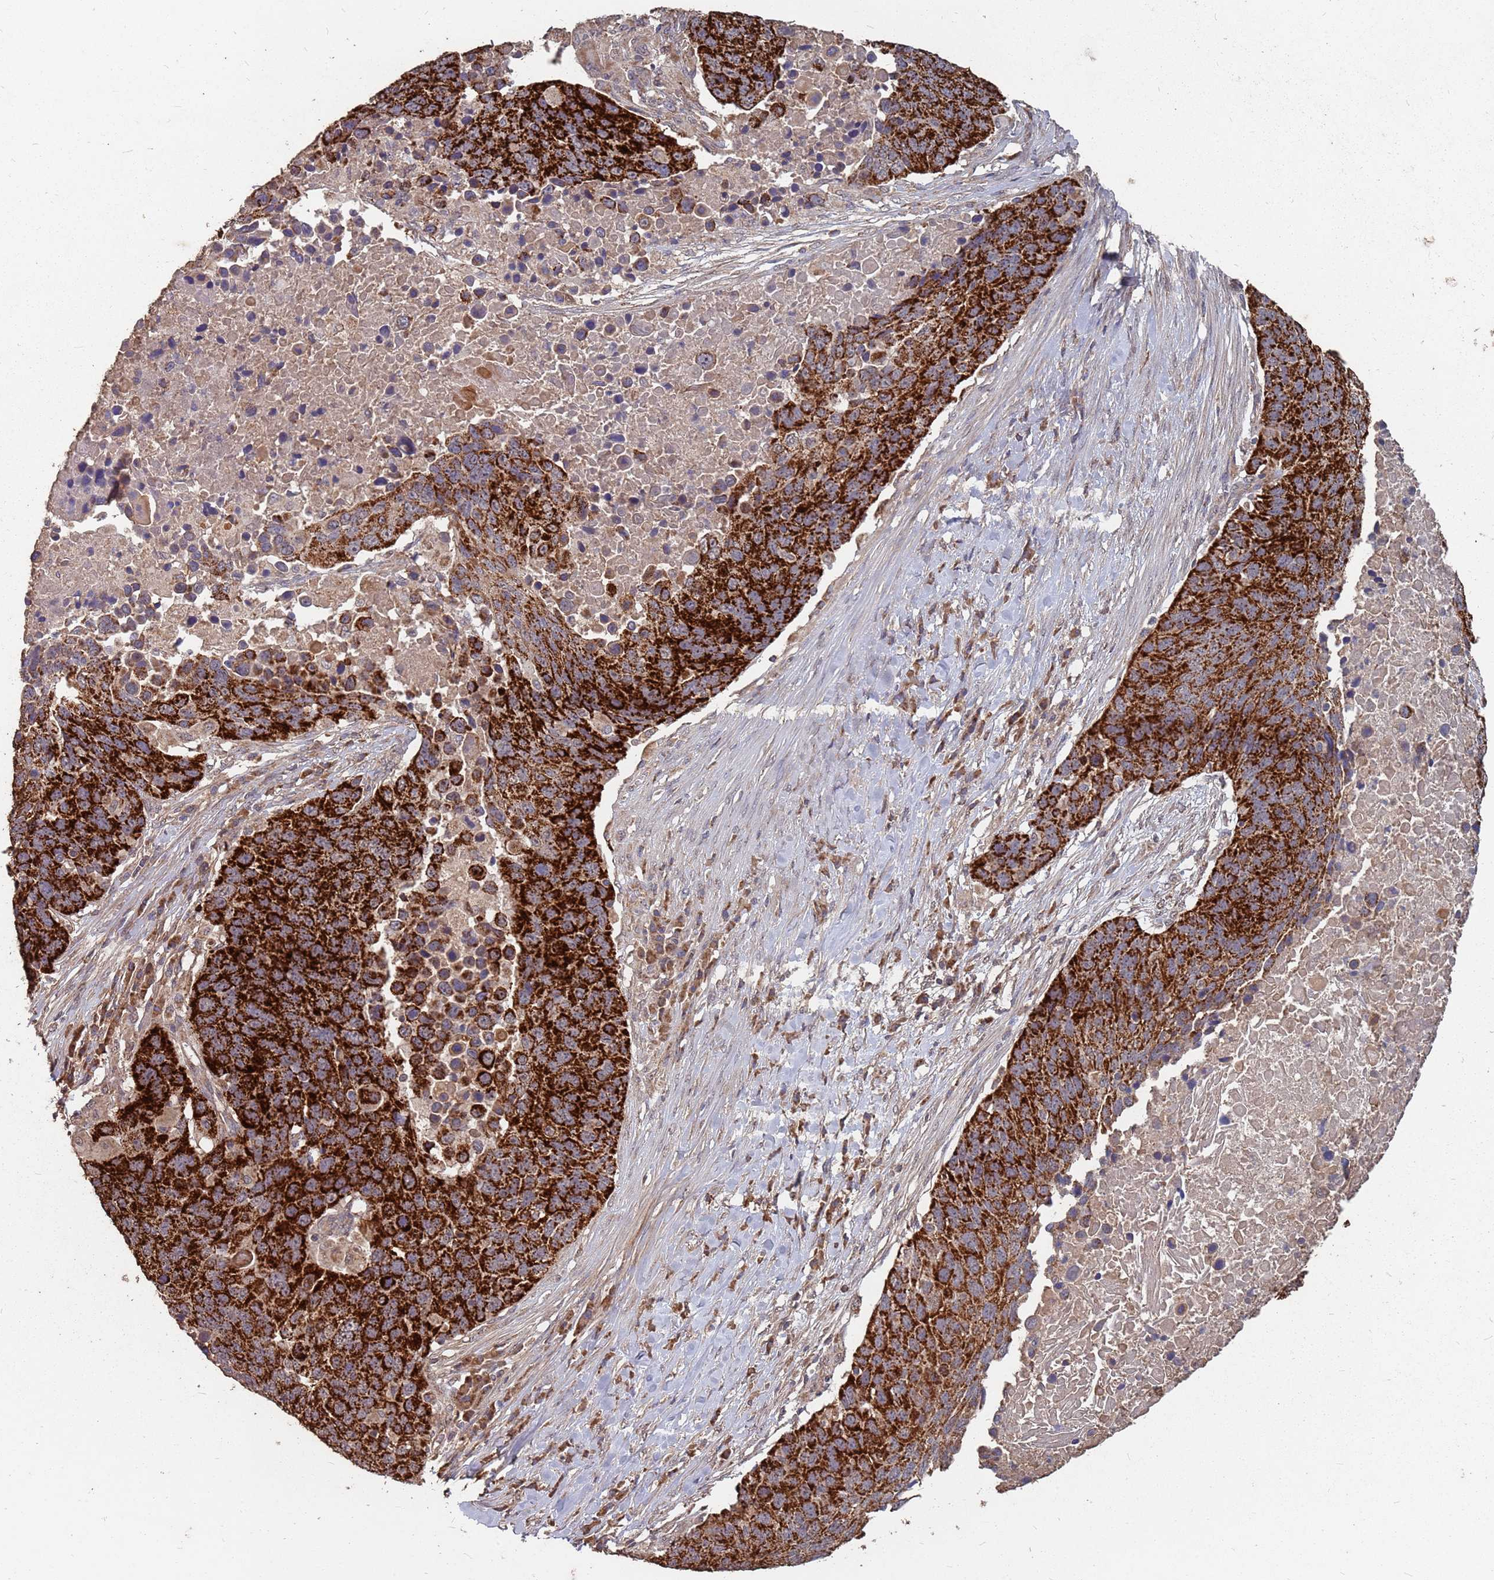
{"staining": {"intensity": "strong", "quantity": ">75%", "location": "cytoplasmic/membranous"}, "tissue": "lung cancer", "cell_type": "Tumor cells", "image_type": "cancer", "snomed": [{"axis": "morphology", "description": "Normal tissue, NOS"}, {"axis": "morphology", "description": "Squamous cell carcinoma, NOS"}, {"axis": "topography", "description": "Lymph node"}, {"axis": "topography", "description": "Lung"}], "caption": "Strong cytoplasmic/membranous protein expression is identified in about >75% of tumor cells in lung squamous cell carcinoma. (brown staining indicates protein expression, while blue staining denotes nuclei).", "gene": "PRORP", "patient": {"sex": "male", "age": 66}}